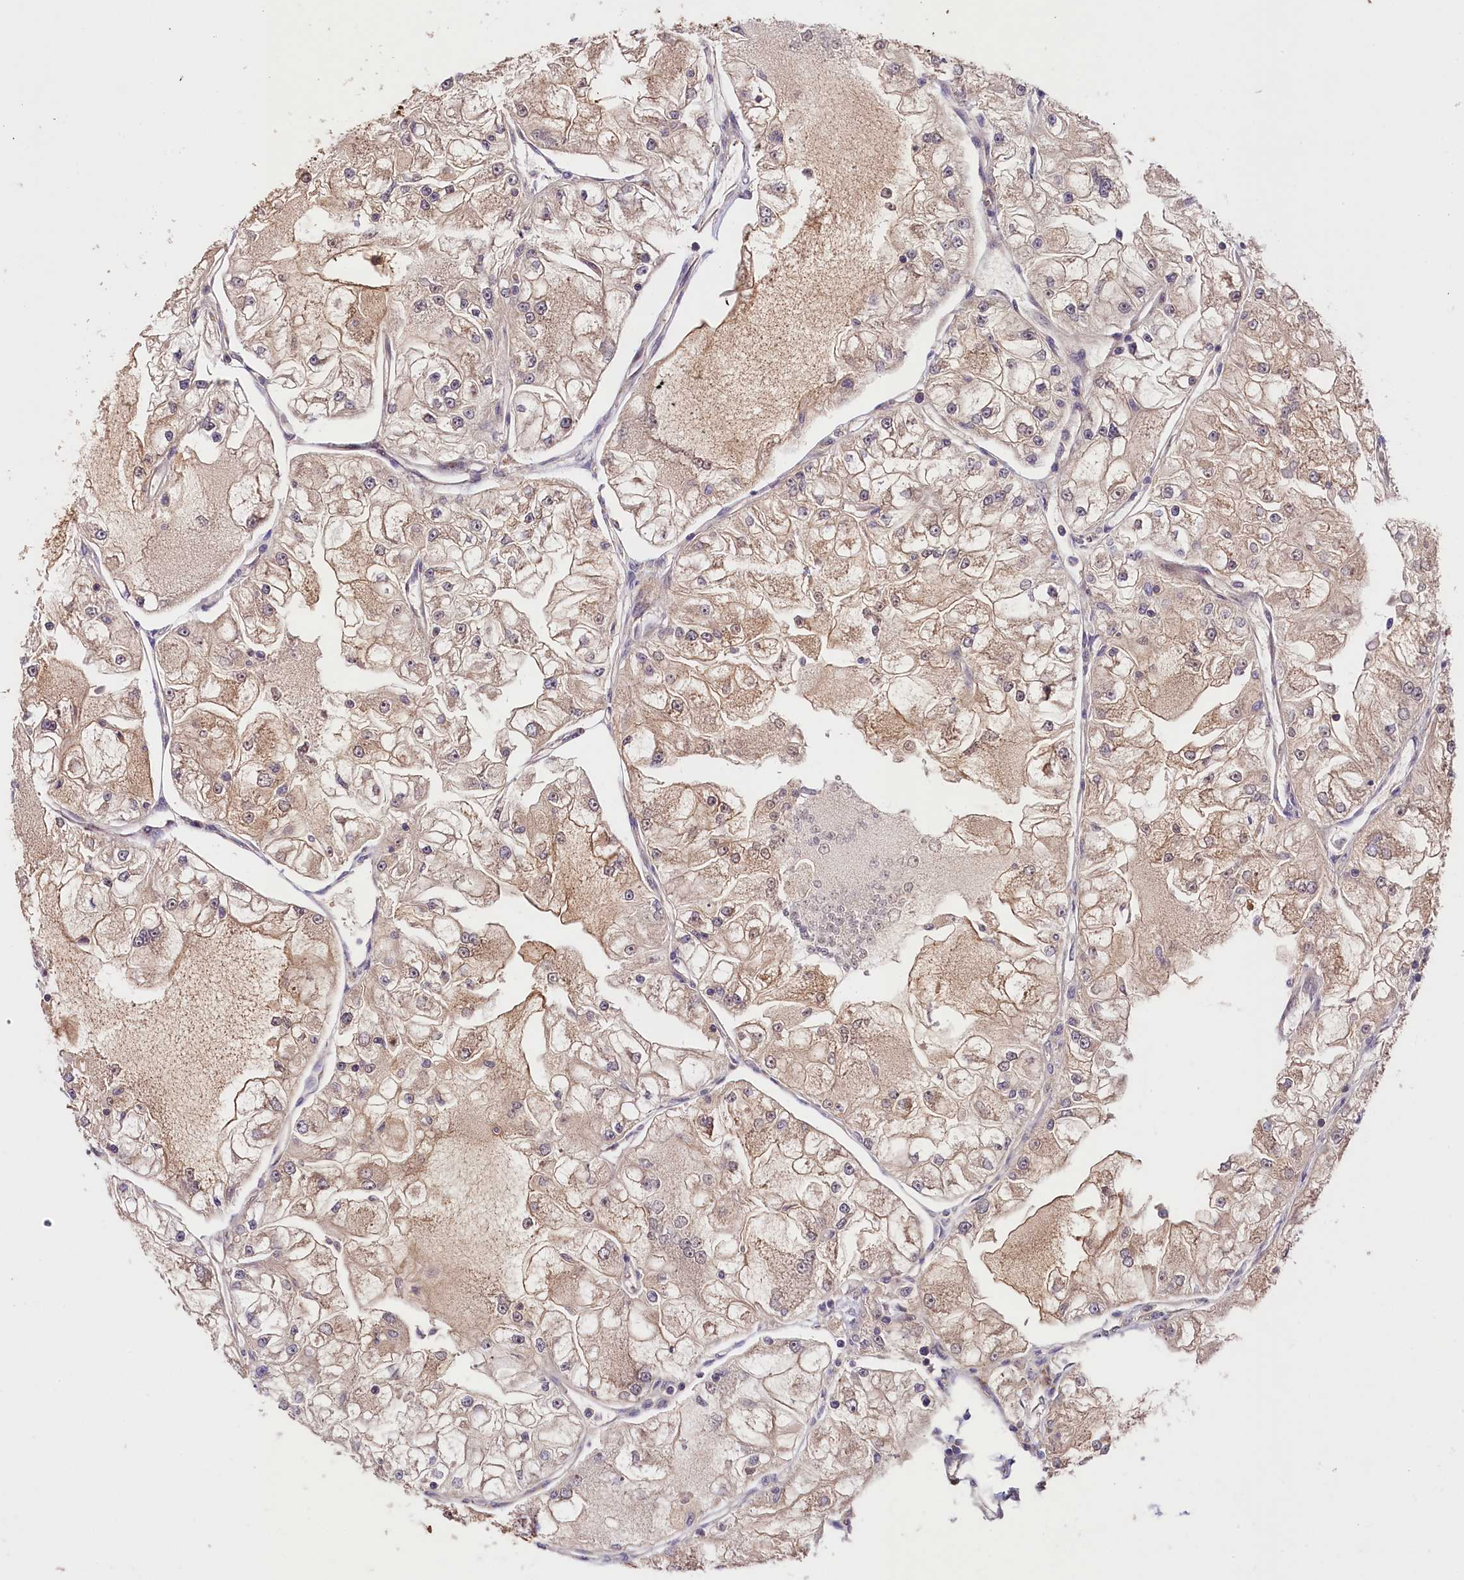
{"staining": {"intensity": "weak", "quantity": ">75%", "location": "cytoplasmic/membranous"}, "tissue": "renal cancer", "cell_type": "Tumor cells", "image_type": "cancer", "snomed": [{"axis": "morphology", "description": "Adenocarcinoma, NOS"}, {"axis": "topography", "description": "Kidney"}], "caption": "Weak cytoplasmic/membranous protein staining is identified in about >75% of tumor cells in renal adenocarcinoma.", "gene": "CACNA1H", "patient": {"sex": "female", "age": 72}}